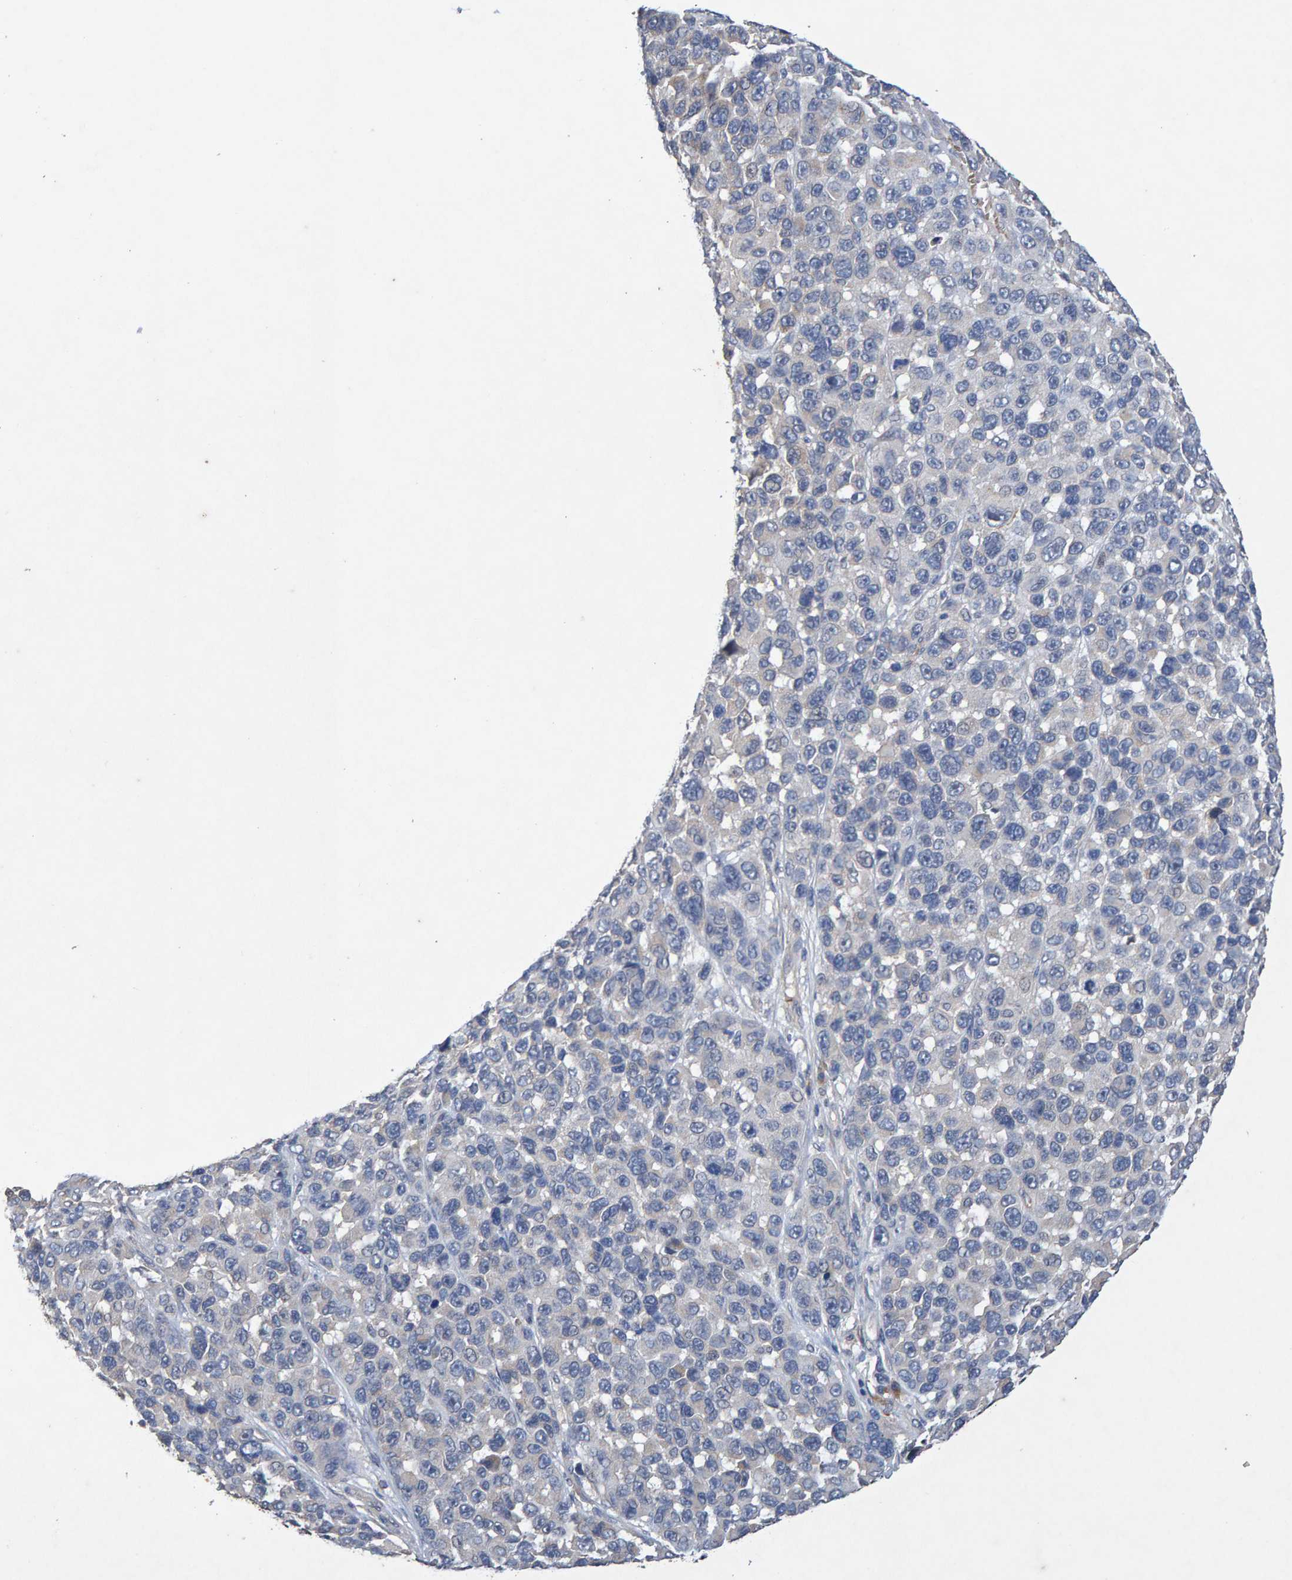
{"staining": {"intensity": "negative", "quantity": "none", "location": "none"}, "tissue": "melanoma", "cell_type": "Tumor cells", "image_type": "cancer", "snomed": [{"axis": "morphology", "description": "Malignant melanoma, NOS"}, {"axis": "topography", "description": "Skin"}], "caption": "DAB immunohistochemical staining of human melanoma demonstrates no significant staining in tumor cells. (DAB immunohistochemistry (IHC) visualized using brightfield microscopy, high magnification).", "gene": "EFR3A", "patient": {"sex": "male", "age": 53}}